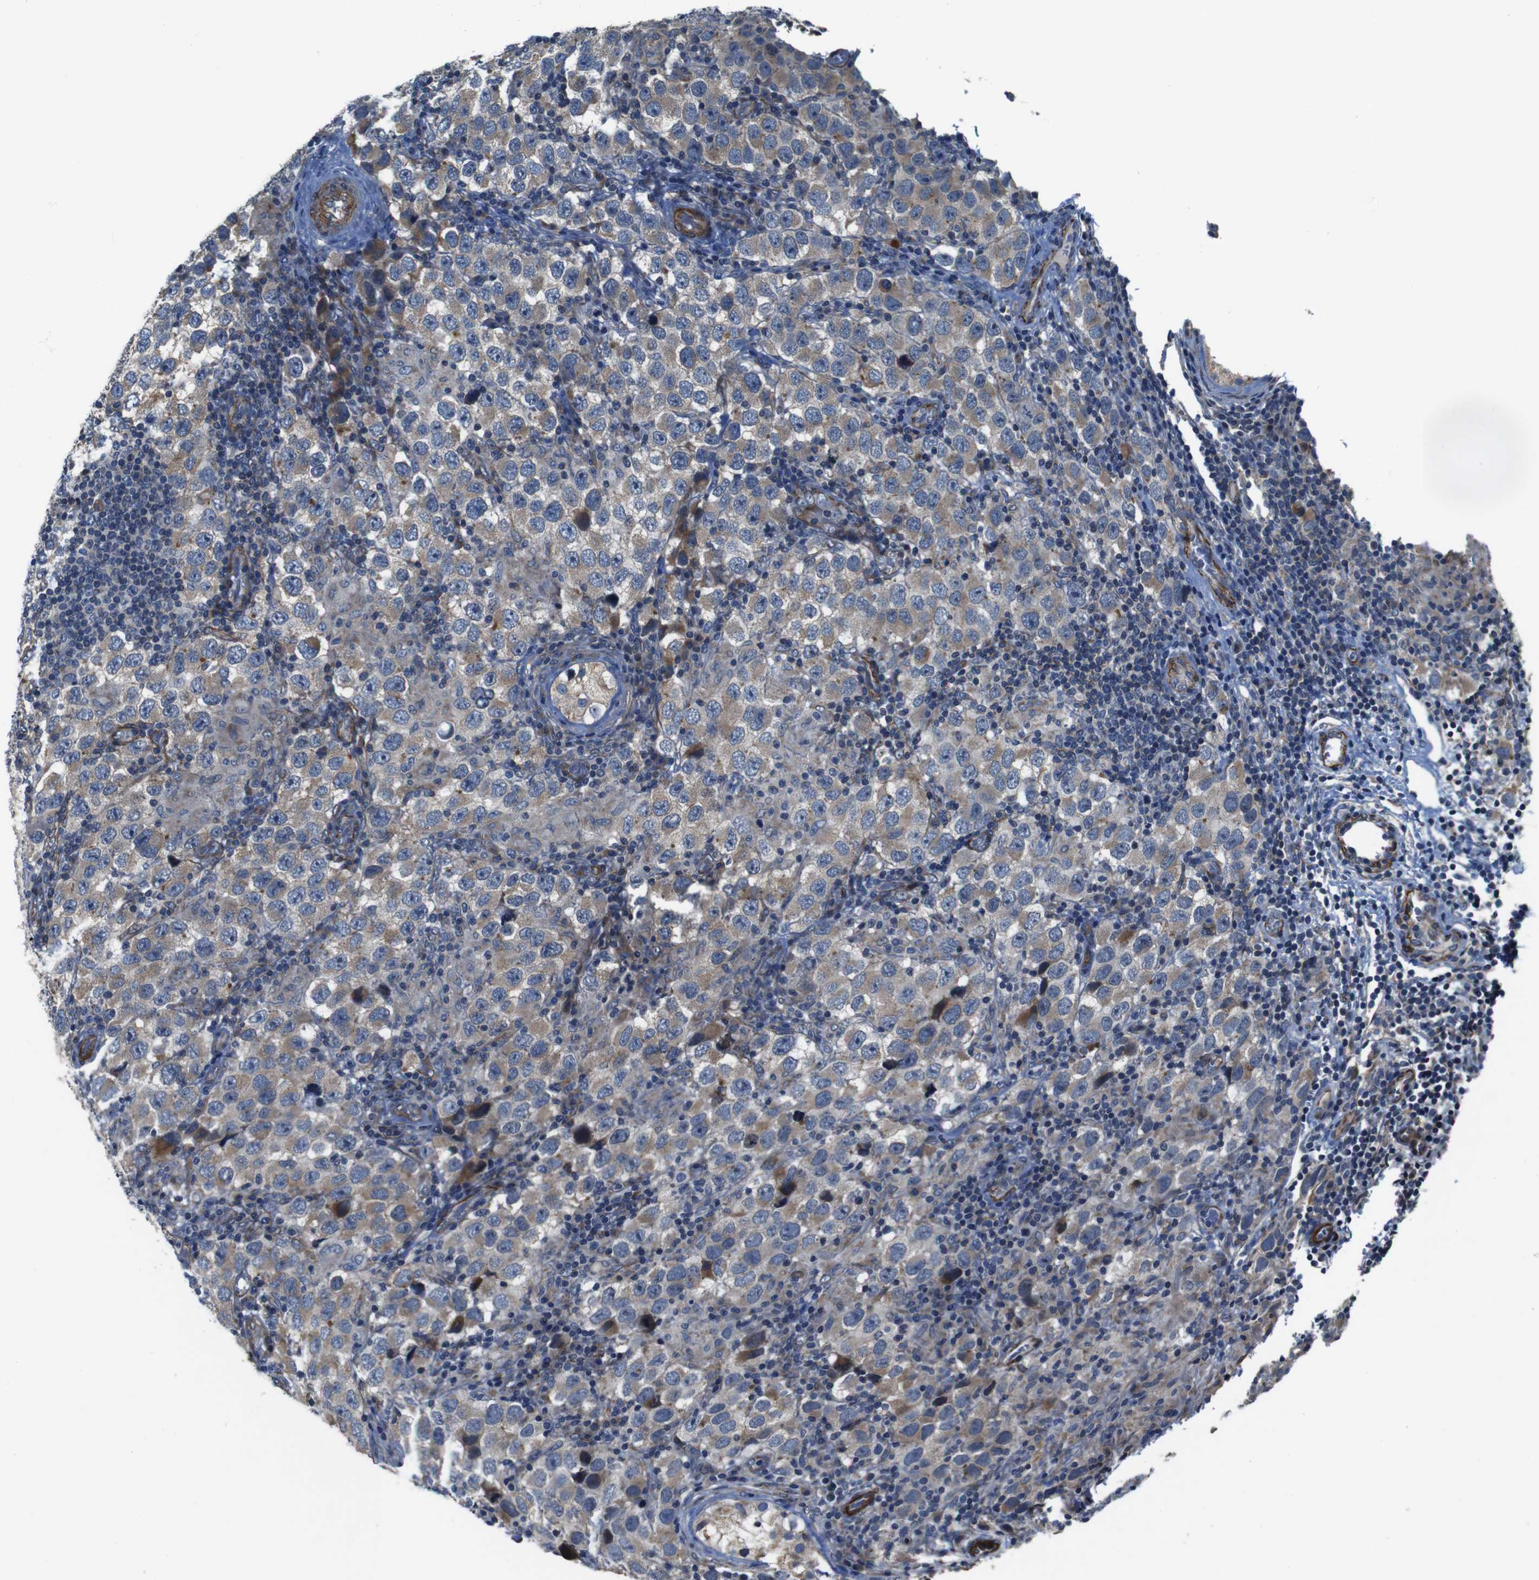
{"staining": {"intensity": "weak", "quantity": ">75%", "location": "cytoplasmic/membranous"}, "tissue": "testis cancer", "cell_type": "Tumor cells", "image_type": "cancer", "snomed": [{"axis": "morphology", "description": "Carcinoma, Embryonal, NOS"}, {"axis": "topography", "description": "Testis"}], "caption": "Immunohistochemistry (IHC) of testis cancer (embryonal carcinoma) reveals low levels of weak cytoplasmic/membranous positivity in approximately >75% of tumor cells.", "gene": "GGT7", "patient": {"sex": "male", "age": 21}}